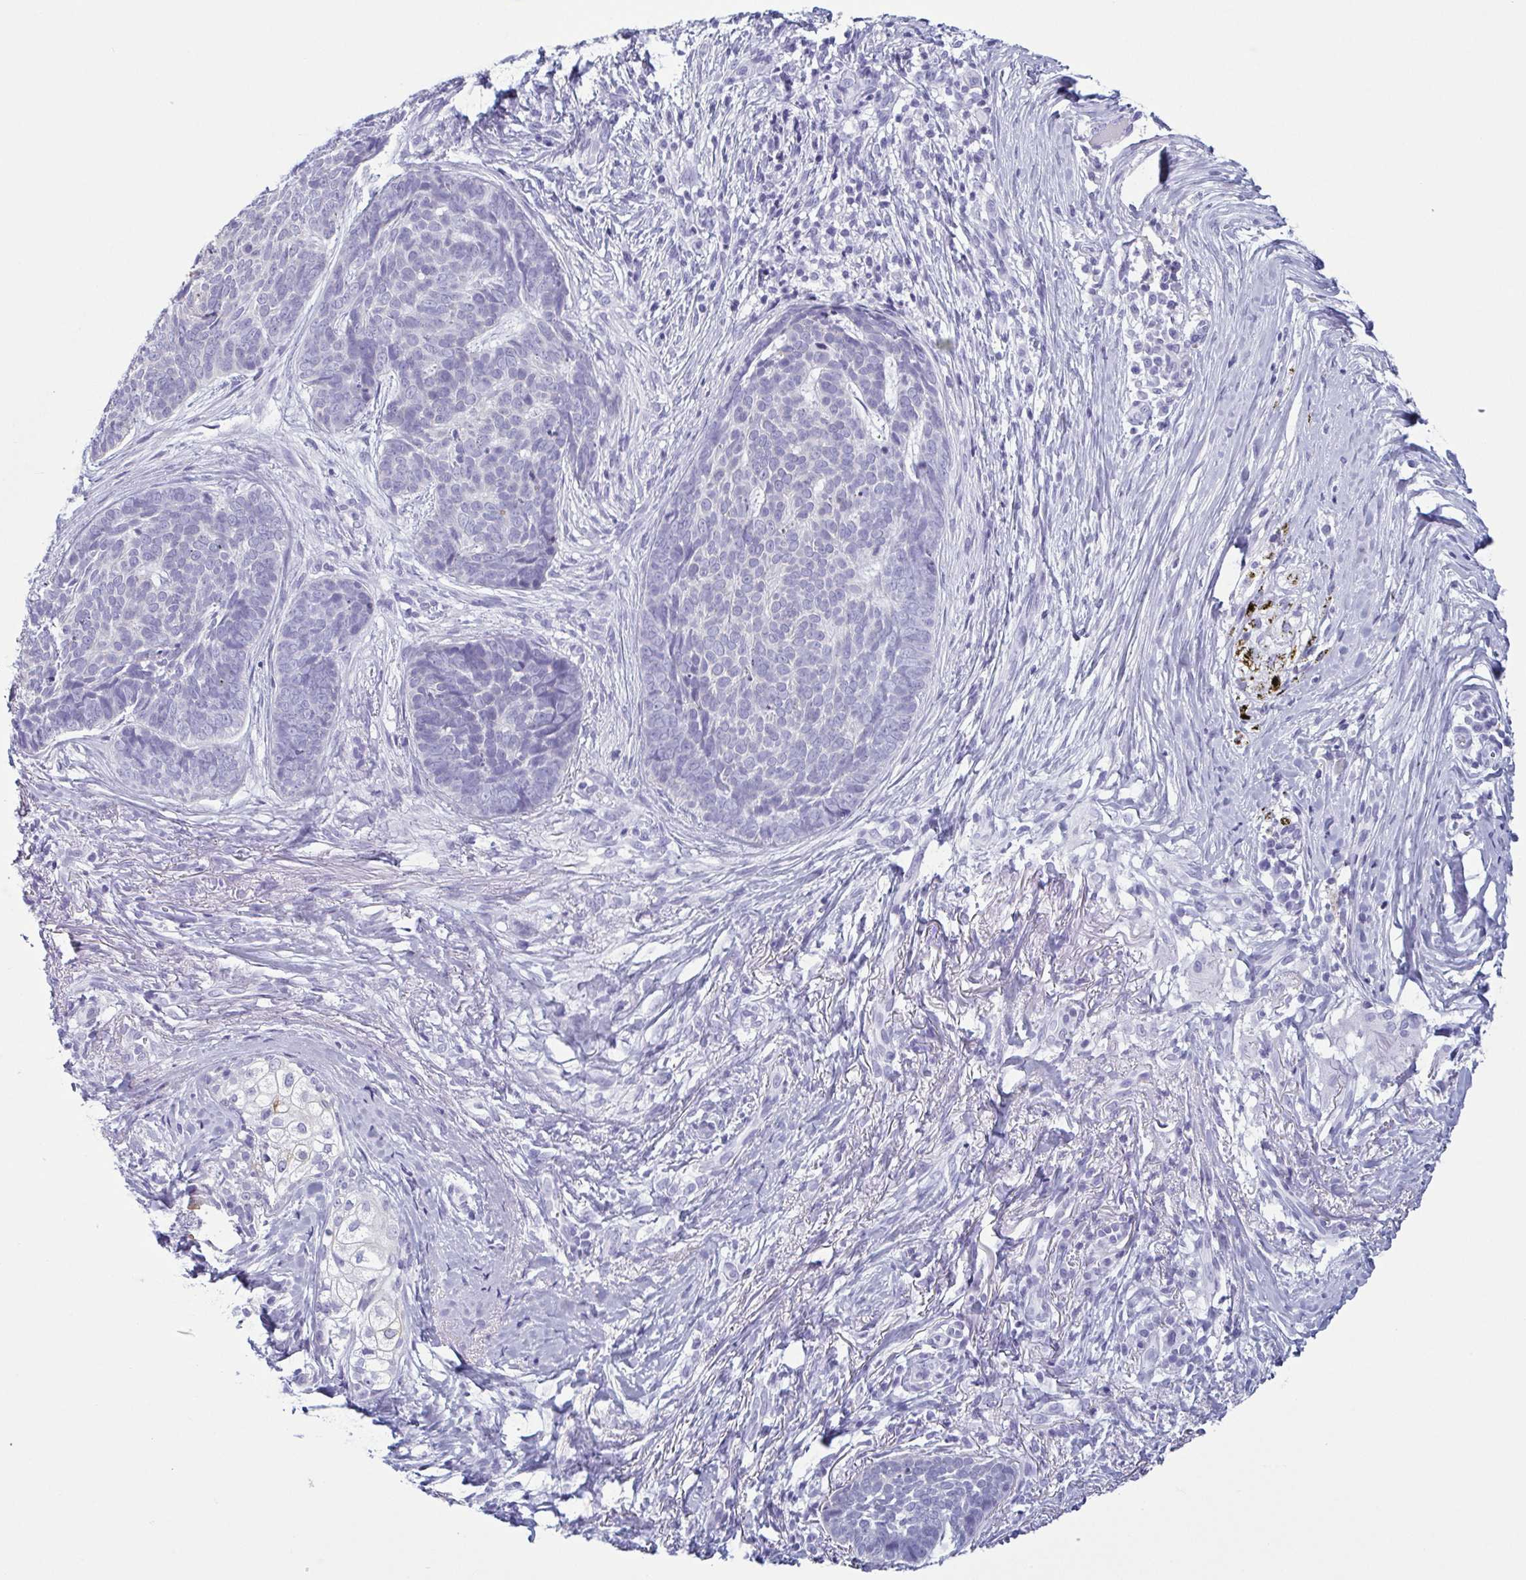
{"staining": {"intensity": "negative", "quantity": "none", "location": "none"}, "tissue": "skin cancer", "cell_type": "Tumor cells", "image_type": "cancer", "snomed": [{"axis": "morphology", "description": "Basal cell carcinoma"}, {"axis": "topography", "description": "Skin"}, {"axis": "topography", "description": "Skin of nose"}], "caption": "High power microscopy photomicrograph of an immunohistochemistry image of skin cancer (basal cell carcinoma), revealing no significant expression in tumor cells.", "gene": "KRT10", "patient": {"sex": "female", "age": 81}}